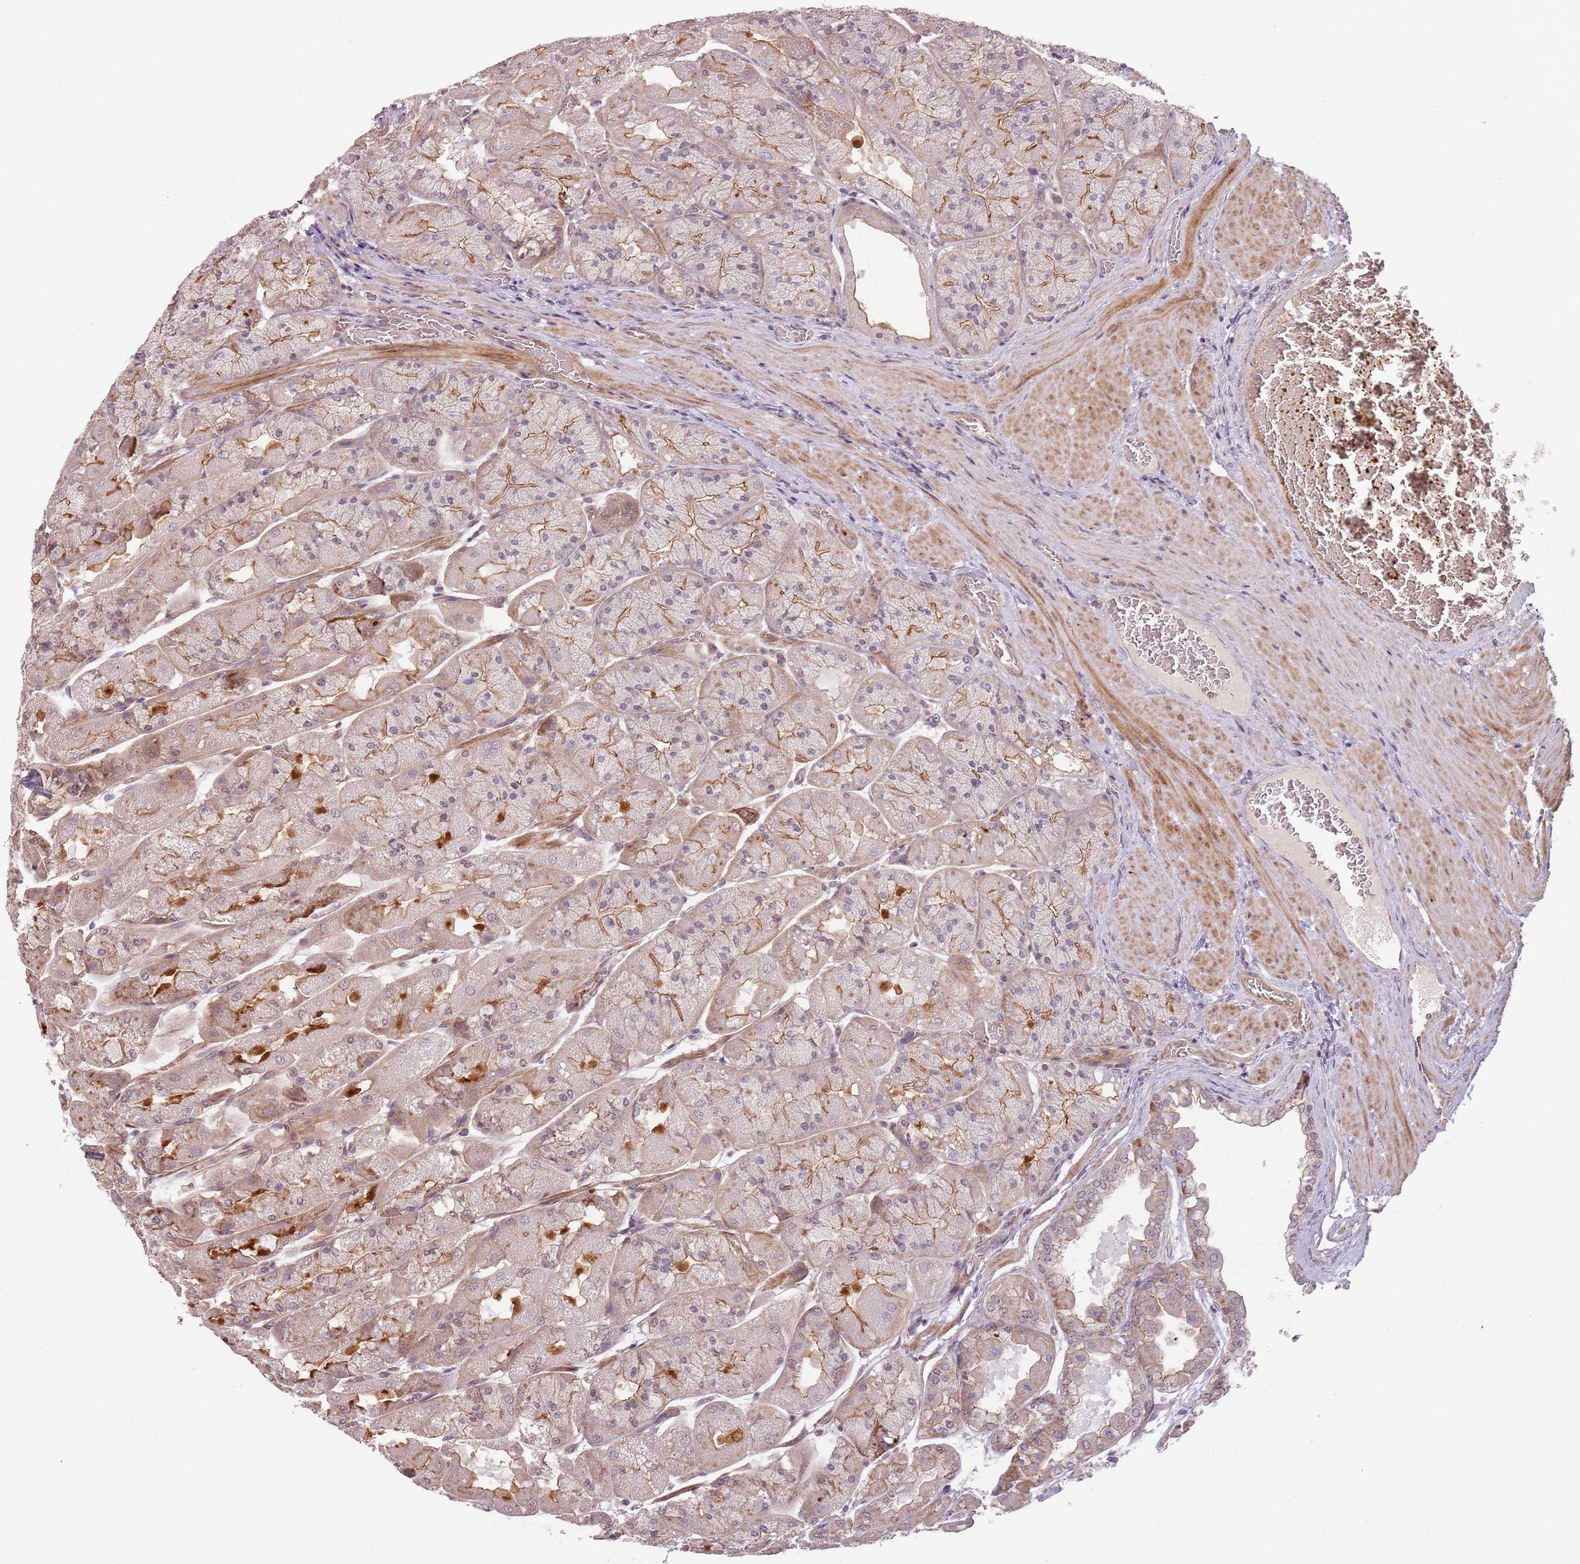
{"staining": {"intensity": "moderate", "quantity": "25%-75%", "location": "cytoplasmic/membranous"}, "tissue": "stomach", "cell_type": "Glandular cells", "image_type": "normal", "snomed": [{"axis": "morphology", "description": "Normal tissue, NOS"}, {"axis": "topography", "description": "Stomach"}], "caption": "Protein staining by immunohistochemistry reveals moderate cytoplasmic/membranous positivity in approximately 25%-75% of glandular cells in unremarkable stomach. (Brightfield microscopy of DAB IHC at high magnification).", "gene": "PPP1R14C", "patient": {"sex": "female", "age": 61}}